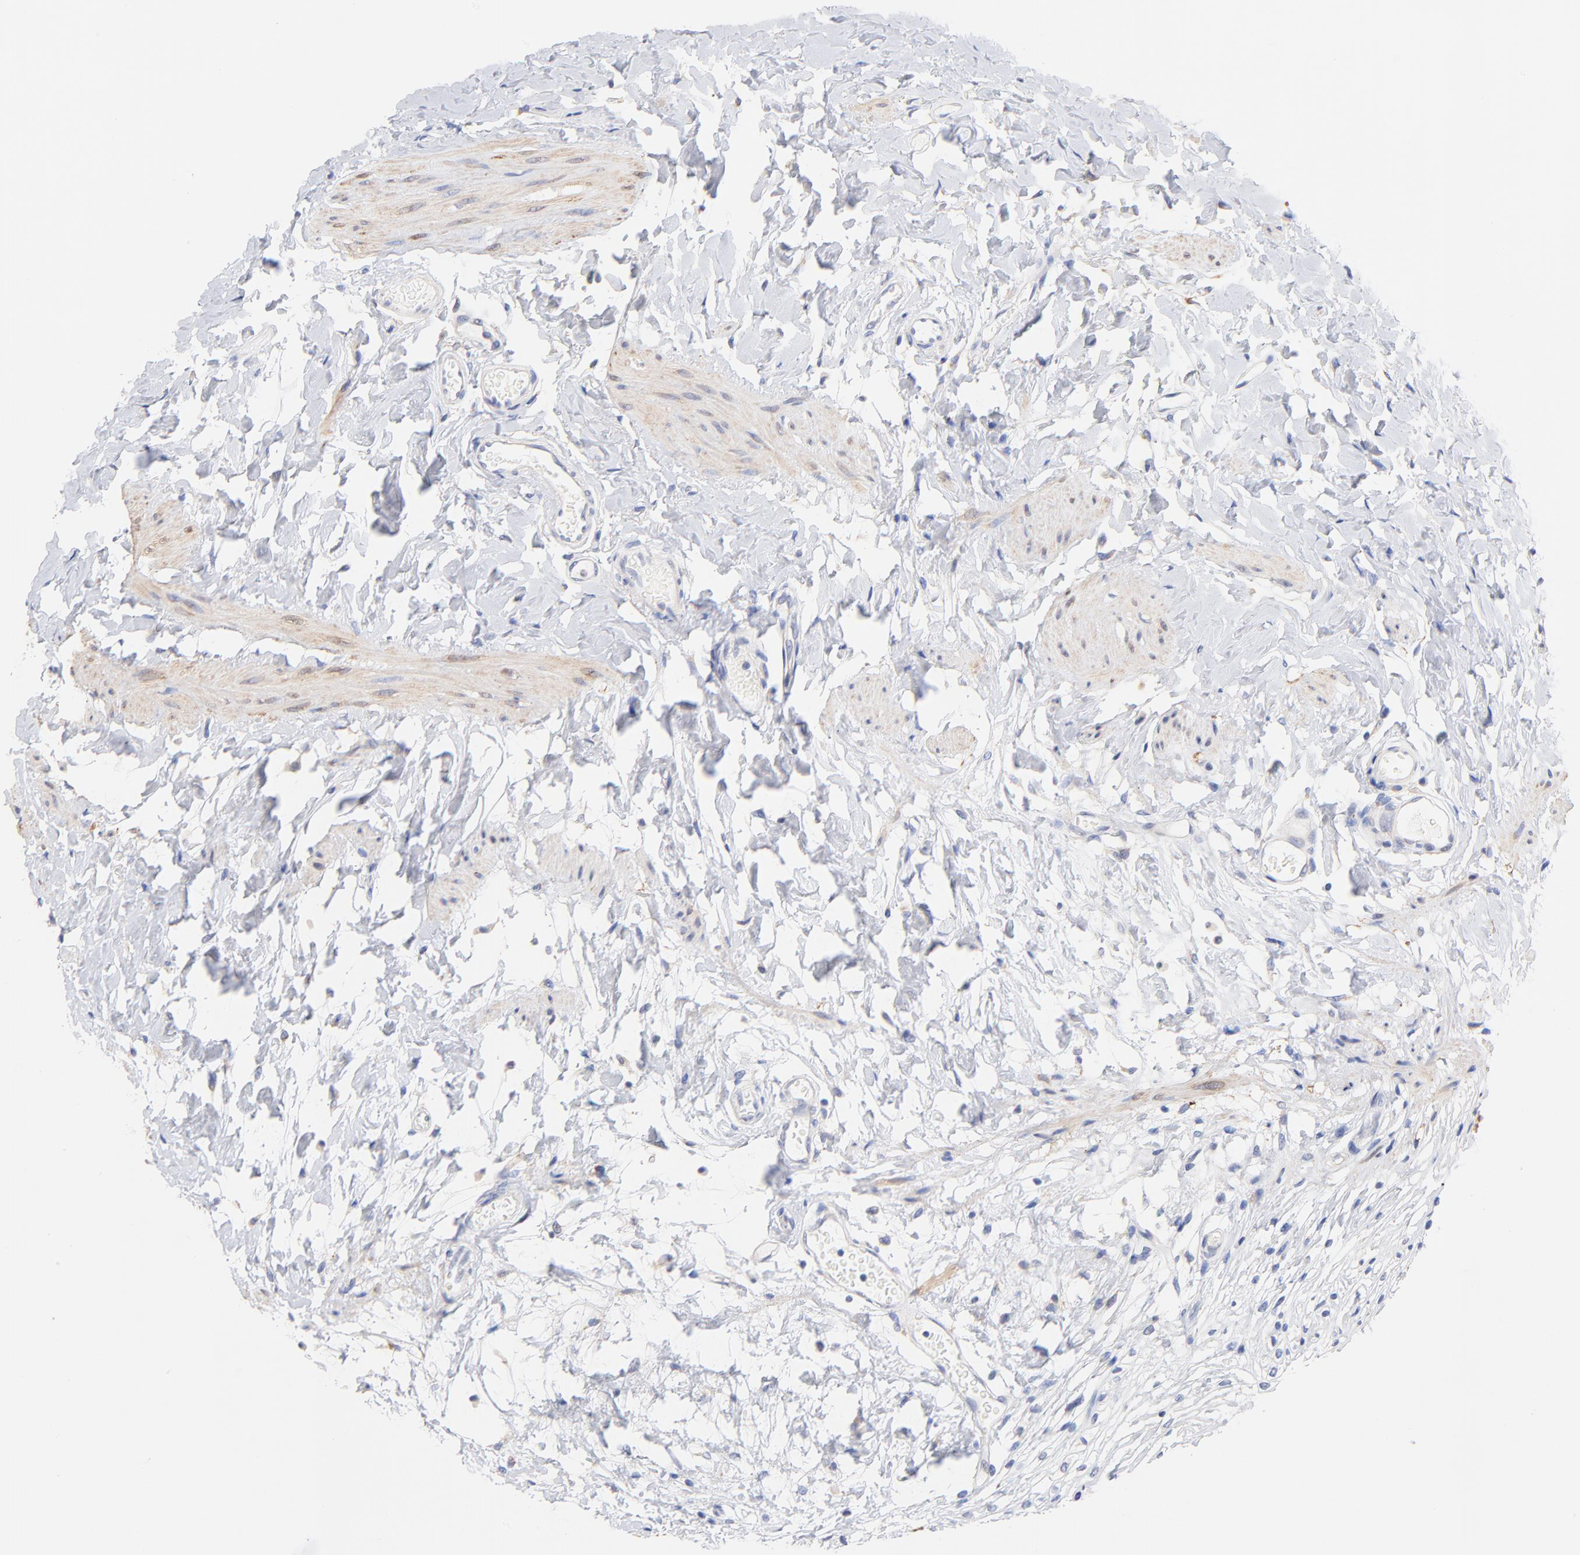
{"staining": {"intensity": "moderate", "quantity": ">75%", "location": "cytoplasmic/membranous"}, "tissue": "urinary bladder", "cell_type": "Urothelial cells", "image_type": "normal", "snomed": [{"axis": "morphology", "description": "Normal tissue, NOS"}, {"axis": "topography", "description": "Urinary bladder"}], "caption": "Urothelial cells show medium levels of moderate cytoplasmic/membranous staining in about >75% of cells in unremarkable urinary bladder.", "gene": "TWNK", "patient": {"sex": "female", "age": 80}}